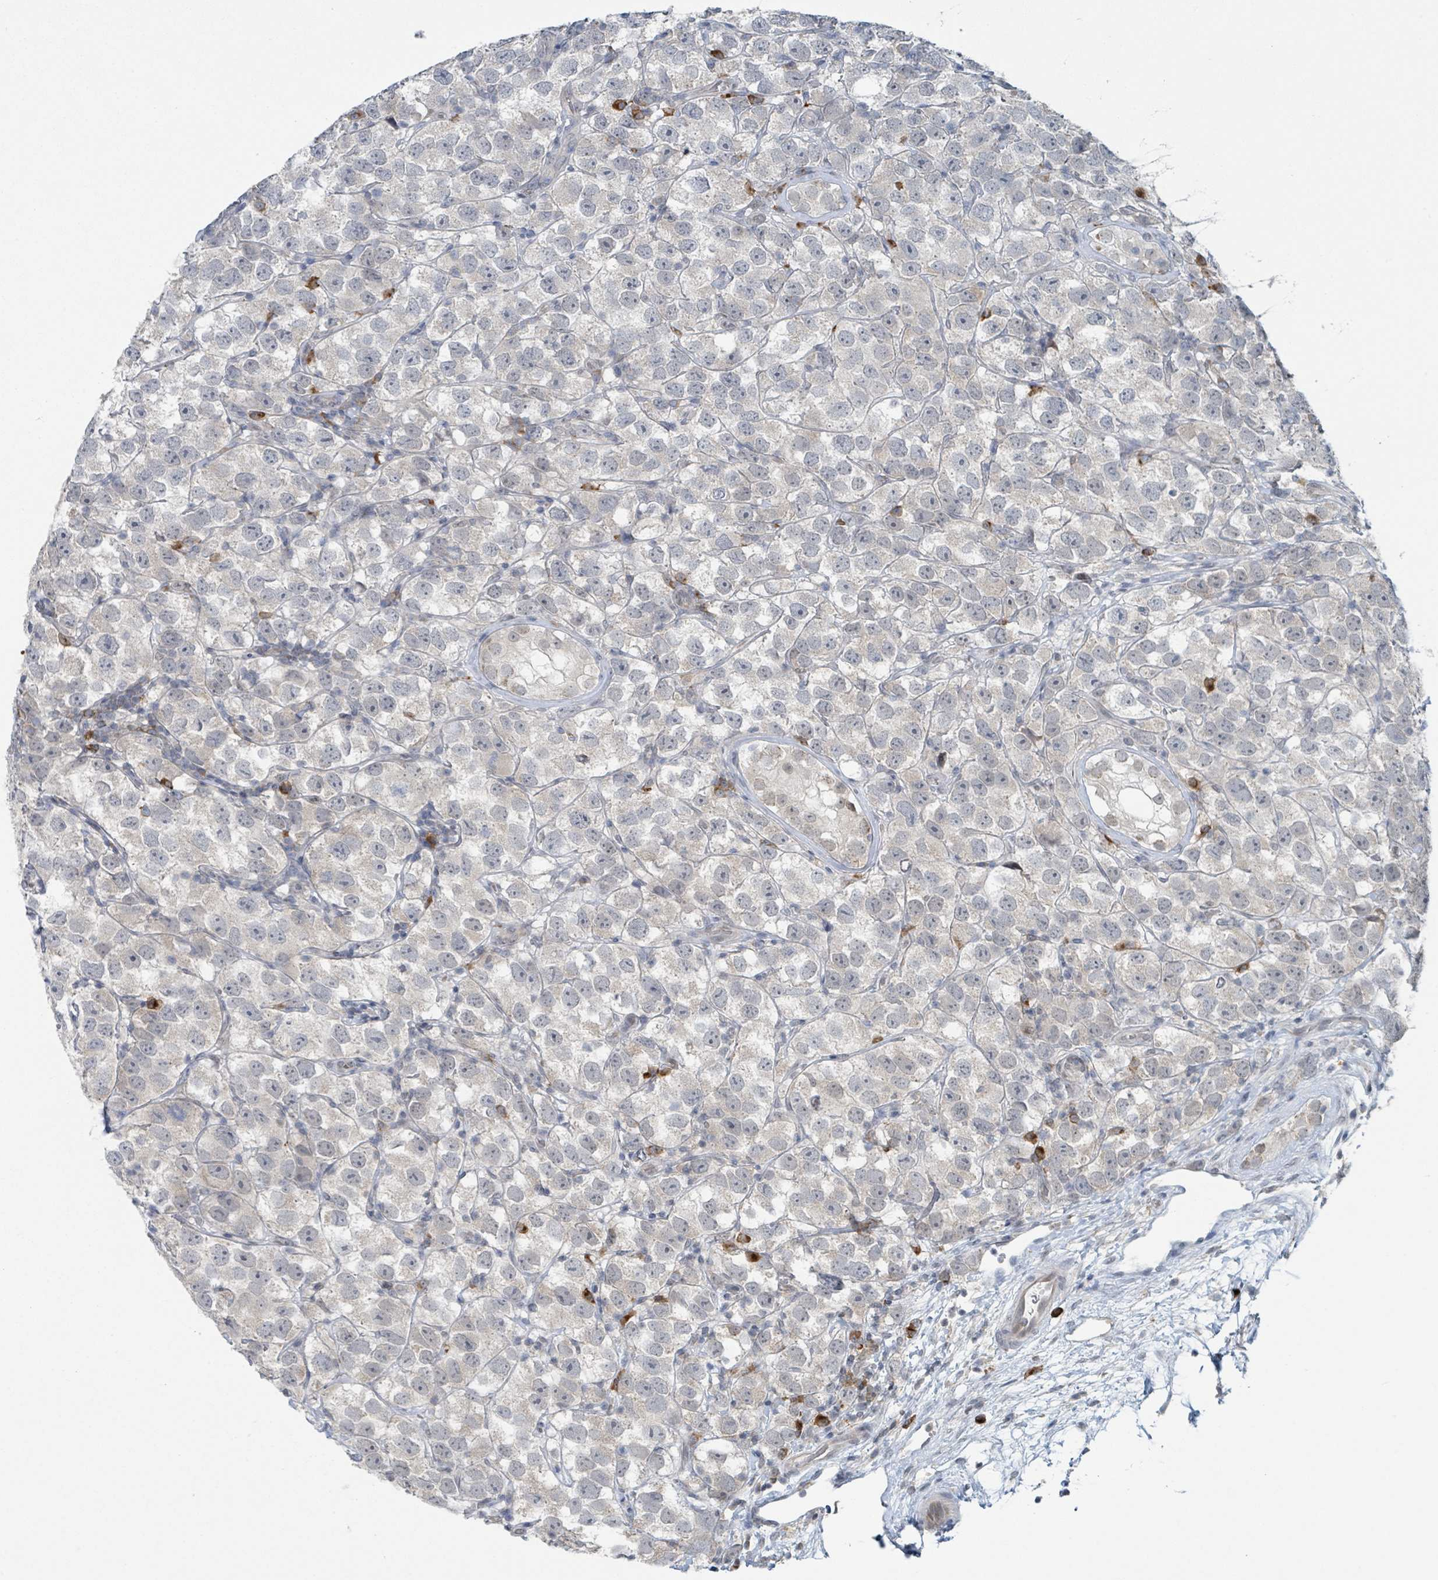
{"staining": {"intensity": "negative", "quantity": "none", "location": "none"}, "tissue": "testis cancer", "cell_type": "Tumor cells", "image_type": "cancer", "snomed": [{"axis": "morphology", "description": "Seminoma, NOS"}, {"axis": "topography", "description": "Testis"}], "caption": "Immunohistochemistry (IHC) image of neoplastic tissue: human testis seminoma stained with DAB (3,3'-diaminobenzidine) exhibits no significant protein expression in tumor cells.", "gene": "ANKRD55", "patient": {"sex": "male", "age": 26}}